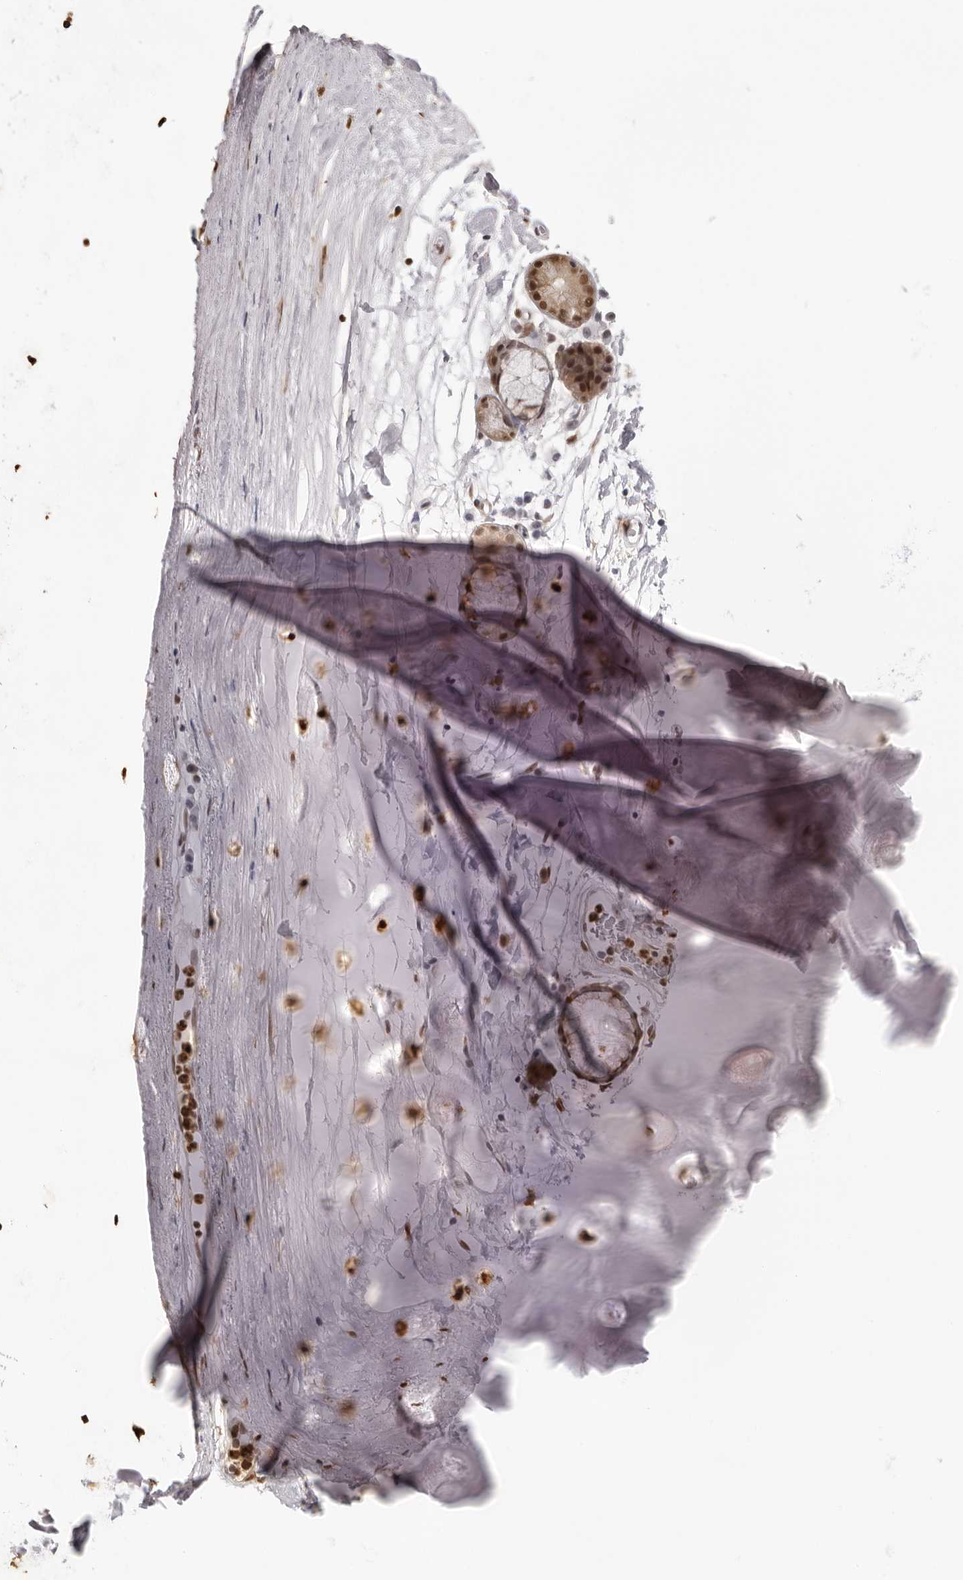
{"staining": {"intensity": "negative", "quantity": "none", "location": "none"}, "tissue": "adipose tissue", "cell_type": "Adipocytes", "image_type": "normal", "snomed": [{"axis": "morphology", "description": "Normal tissue, NOS"}, {"axis": "topography", "description": "Cartilage tissue"}], "caption": "High magnification brightfield microscopy of benign adipose tissue stained with DAB (3,3'-diaminobenzidine) (brown) and counterstained with hematoxylin (blue): adipocytes show no significant positivity.", "gene": "HSPA4", "patient": {"sex": "female", "age": 63}}